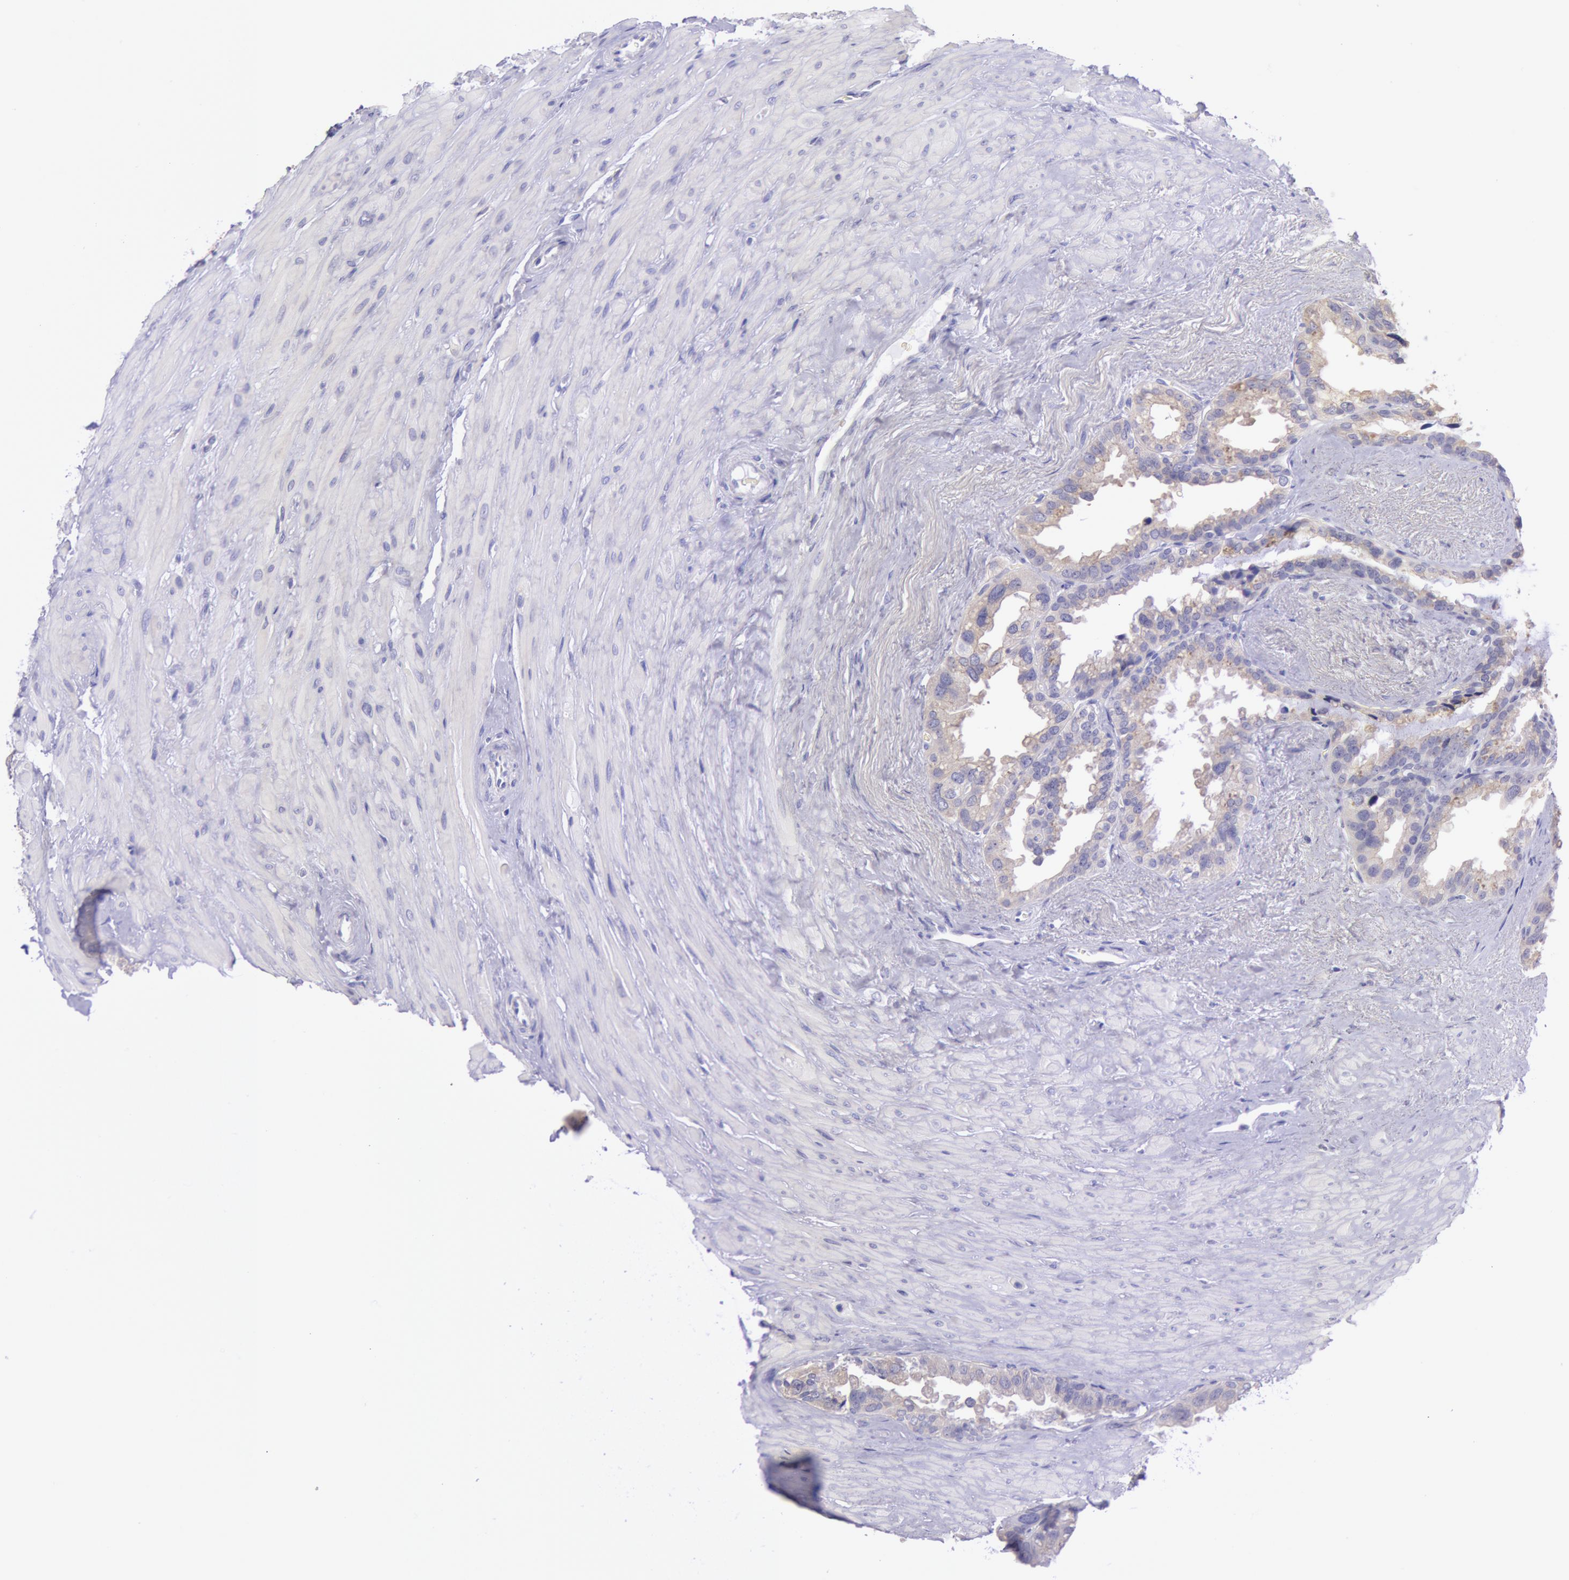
{"staining": {"intensity": "negative", "quantity": "none", "location": "none"}, "tissue": "seminal vesicle", "cell_type": "Glandular cells", "image_type": "normal", "snomed": [{"axis": "morphology", "description": "Normal tissue, NOS"}, {"axis": "topography", "description": "Prostate"}, {"axis": "topography", "description": "Seminal veicle"}], "caption": "IHC image of benign seminal vesicle stained for a protein (brown), which exhibits no positivity in glandular cells.", "gene": "MYH1", "patient": {"sex": "male", "age": 63}}